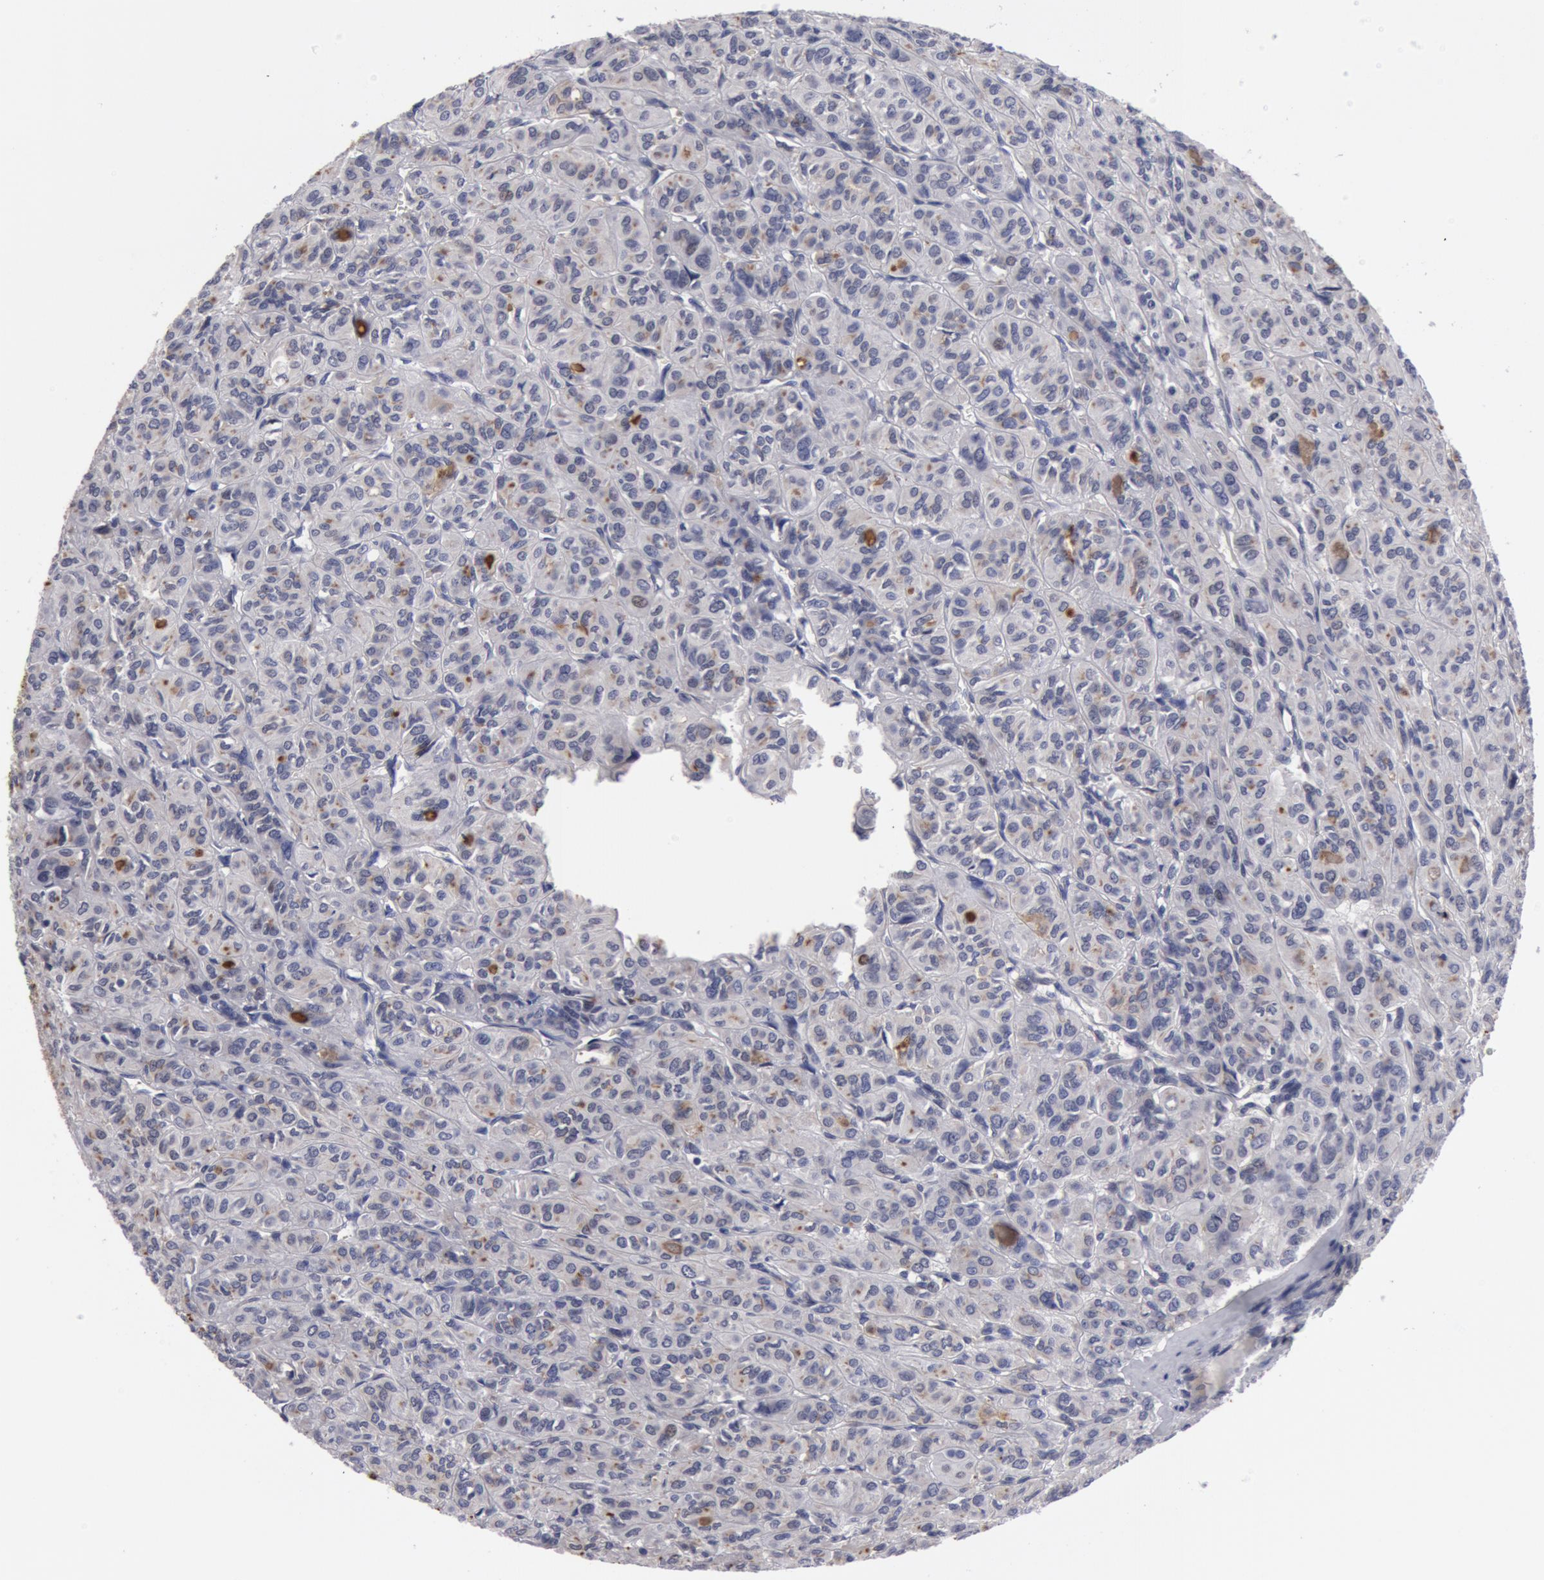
{"staining": {"intensity": "negative", "quantity": "none", "location": "none"}, "tissue": "thyroid cancer", "cell_type": "Tumor cells", "image_type": "cancer", "snomed": [{"axis": "morphology", "description": "Follicular adenoma carcinoma, NOS"}, {"axis": "topography", "description": "Thyroid gland"}], "caption": "Image shows no significant protein expression in tumor cells of thyroid cancer (follicular adenoma carcinoma). Brightfield microscopy of immunohistochemistry (IHC) stained with DAB (brown) and hematoxylin (blue), captured at high magnification.", "gene": "NLGN4X", "patient": {"sex": "female", "age": 71}}